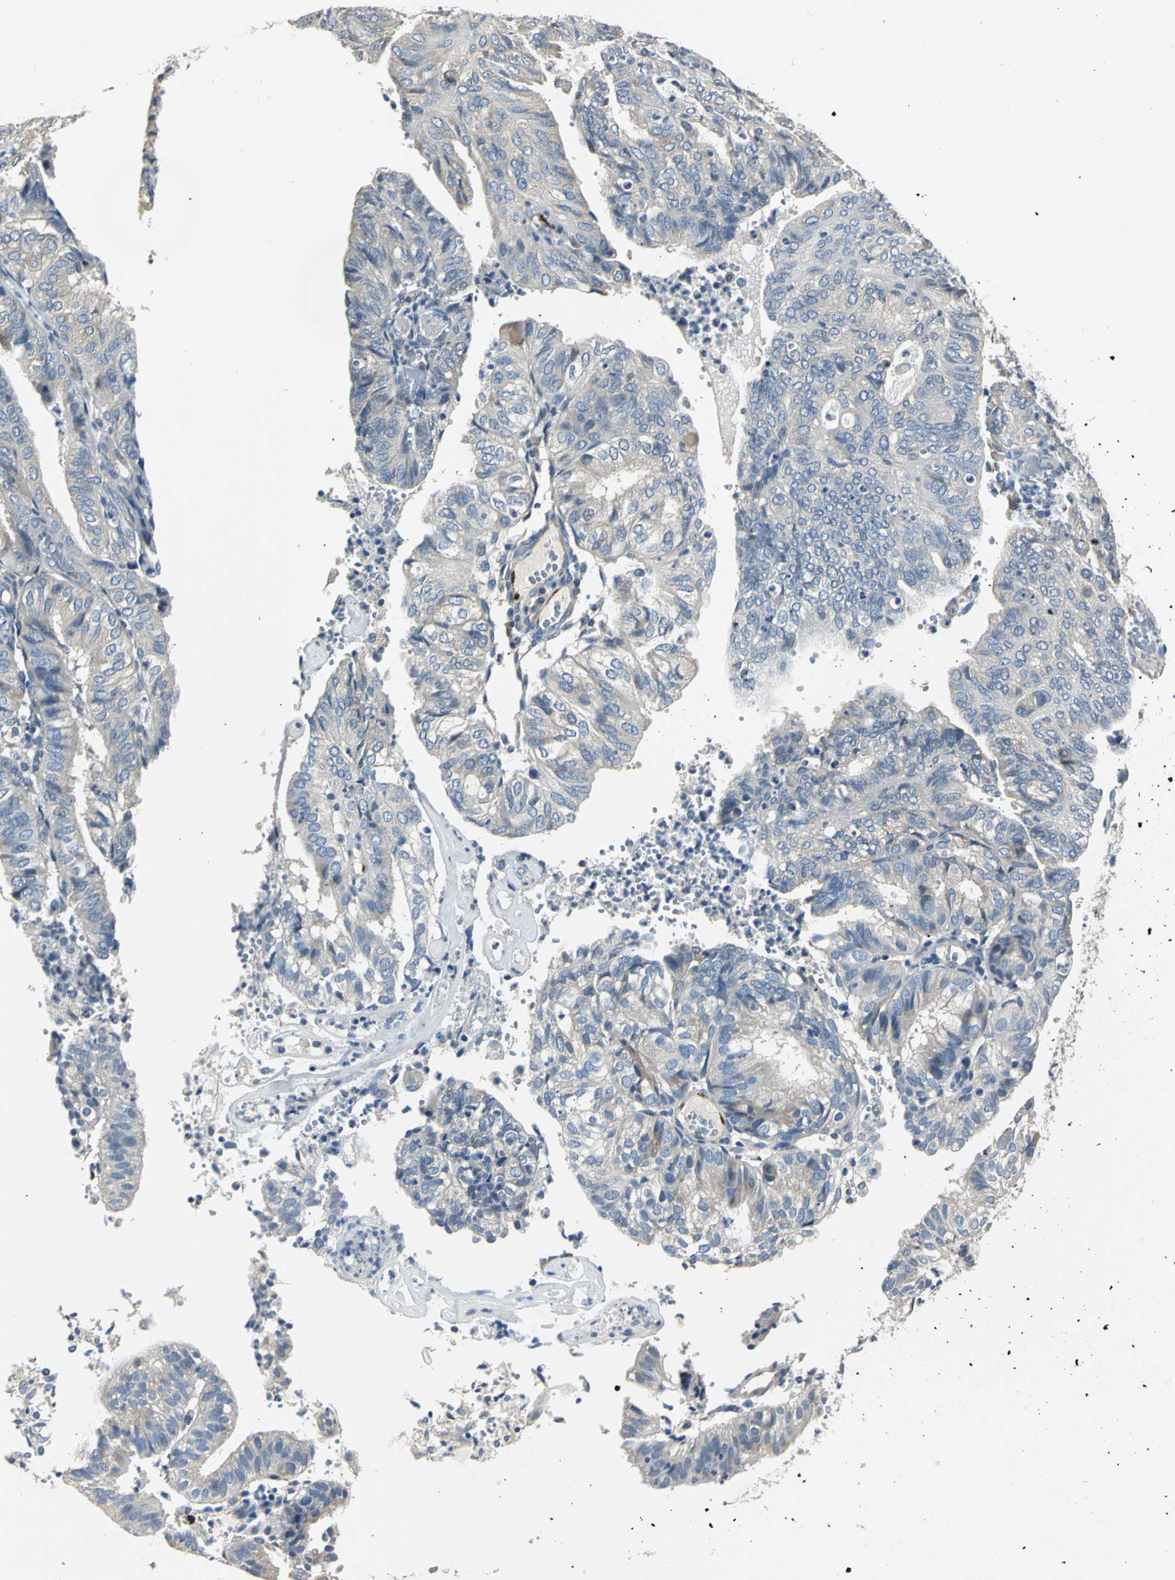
{"staining": {"intensity": "weak", "quantity": "25%-75%", "location": "cytoplasmic/membranous"}, "tissue": "endometrial cancer", "cell_type": "Tumor cells", "image_type": "cancer", "snomed": [{"axis": "morphology", "description": "Adenocarcinoma, NOS"}, {"axis": "topography", "description": "Uterus"}], "caption": "The image demonstrates staining of adenocarcinoma (endometrial), revealing weak cytoplasmic/membranous protein staining (brown color) within tumor cells. (DAB (3,3'-diaminobenzidine) IHC, brown staining for protein, blue staining for nuclei).", "gene": "B3GNT2", "patient": {"sex": "female", "age": 60}}